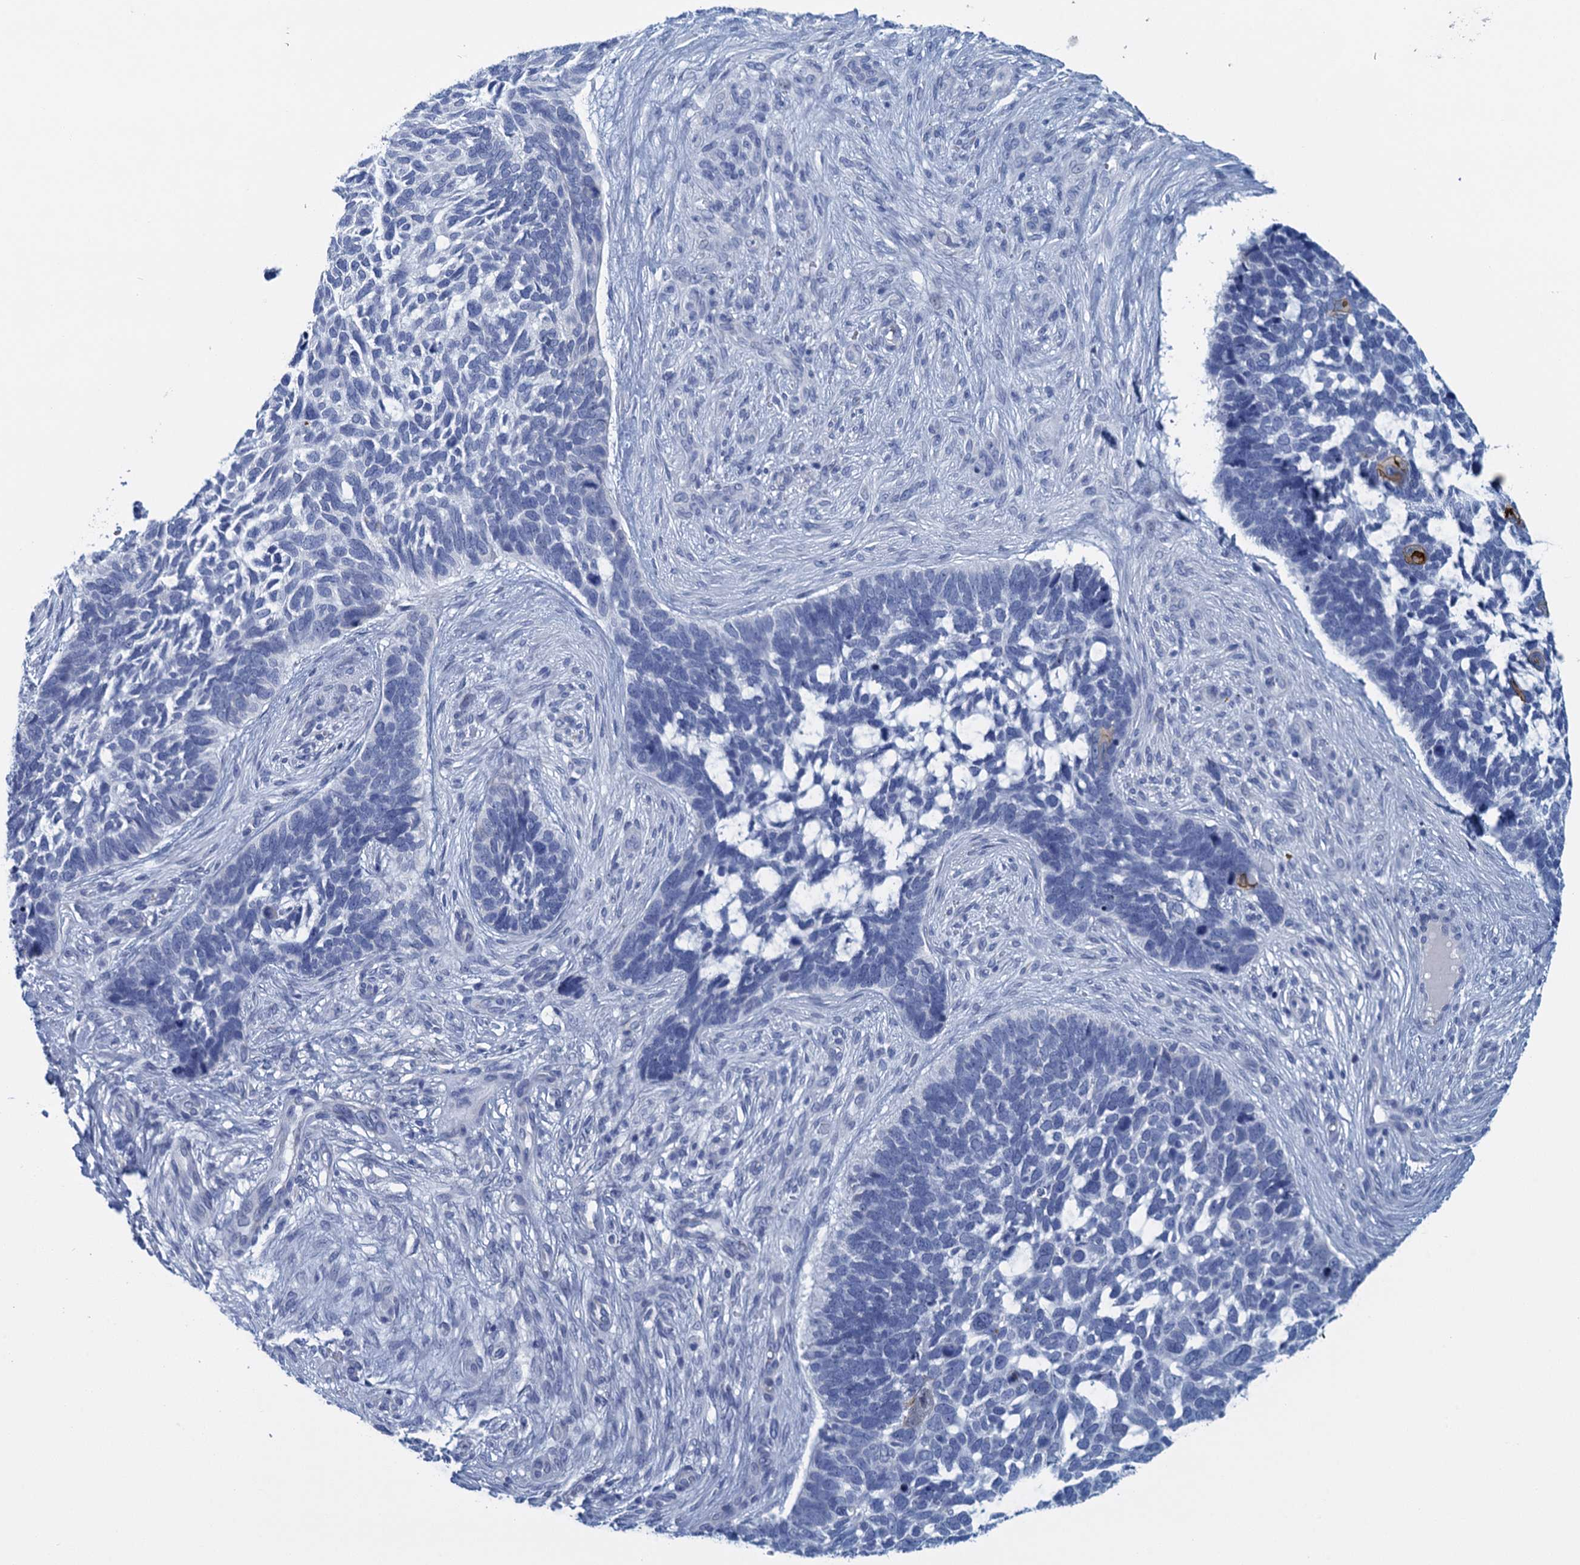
{"staining": {"intensity": "negative", "quantity": "none", "location": "none"}, "tissue": "skin cancer", "cell_type": "Tumor cells", "image_type": "cancer", "snomed": [{"axis": "morphology", "description": "Basal cell carcinoma"}, {"axis": "topography", "description": "Skin"}], "caption": "There is no significant expression in tumor cells of skin cancer.", "gene": "SCEL", "patient": {"sex": "male", "age": 88}}